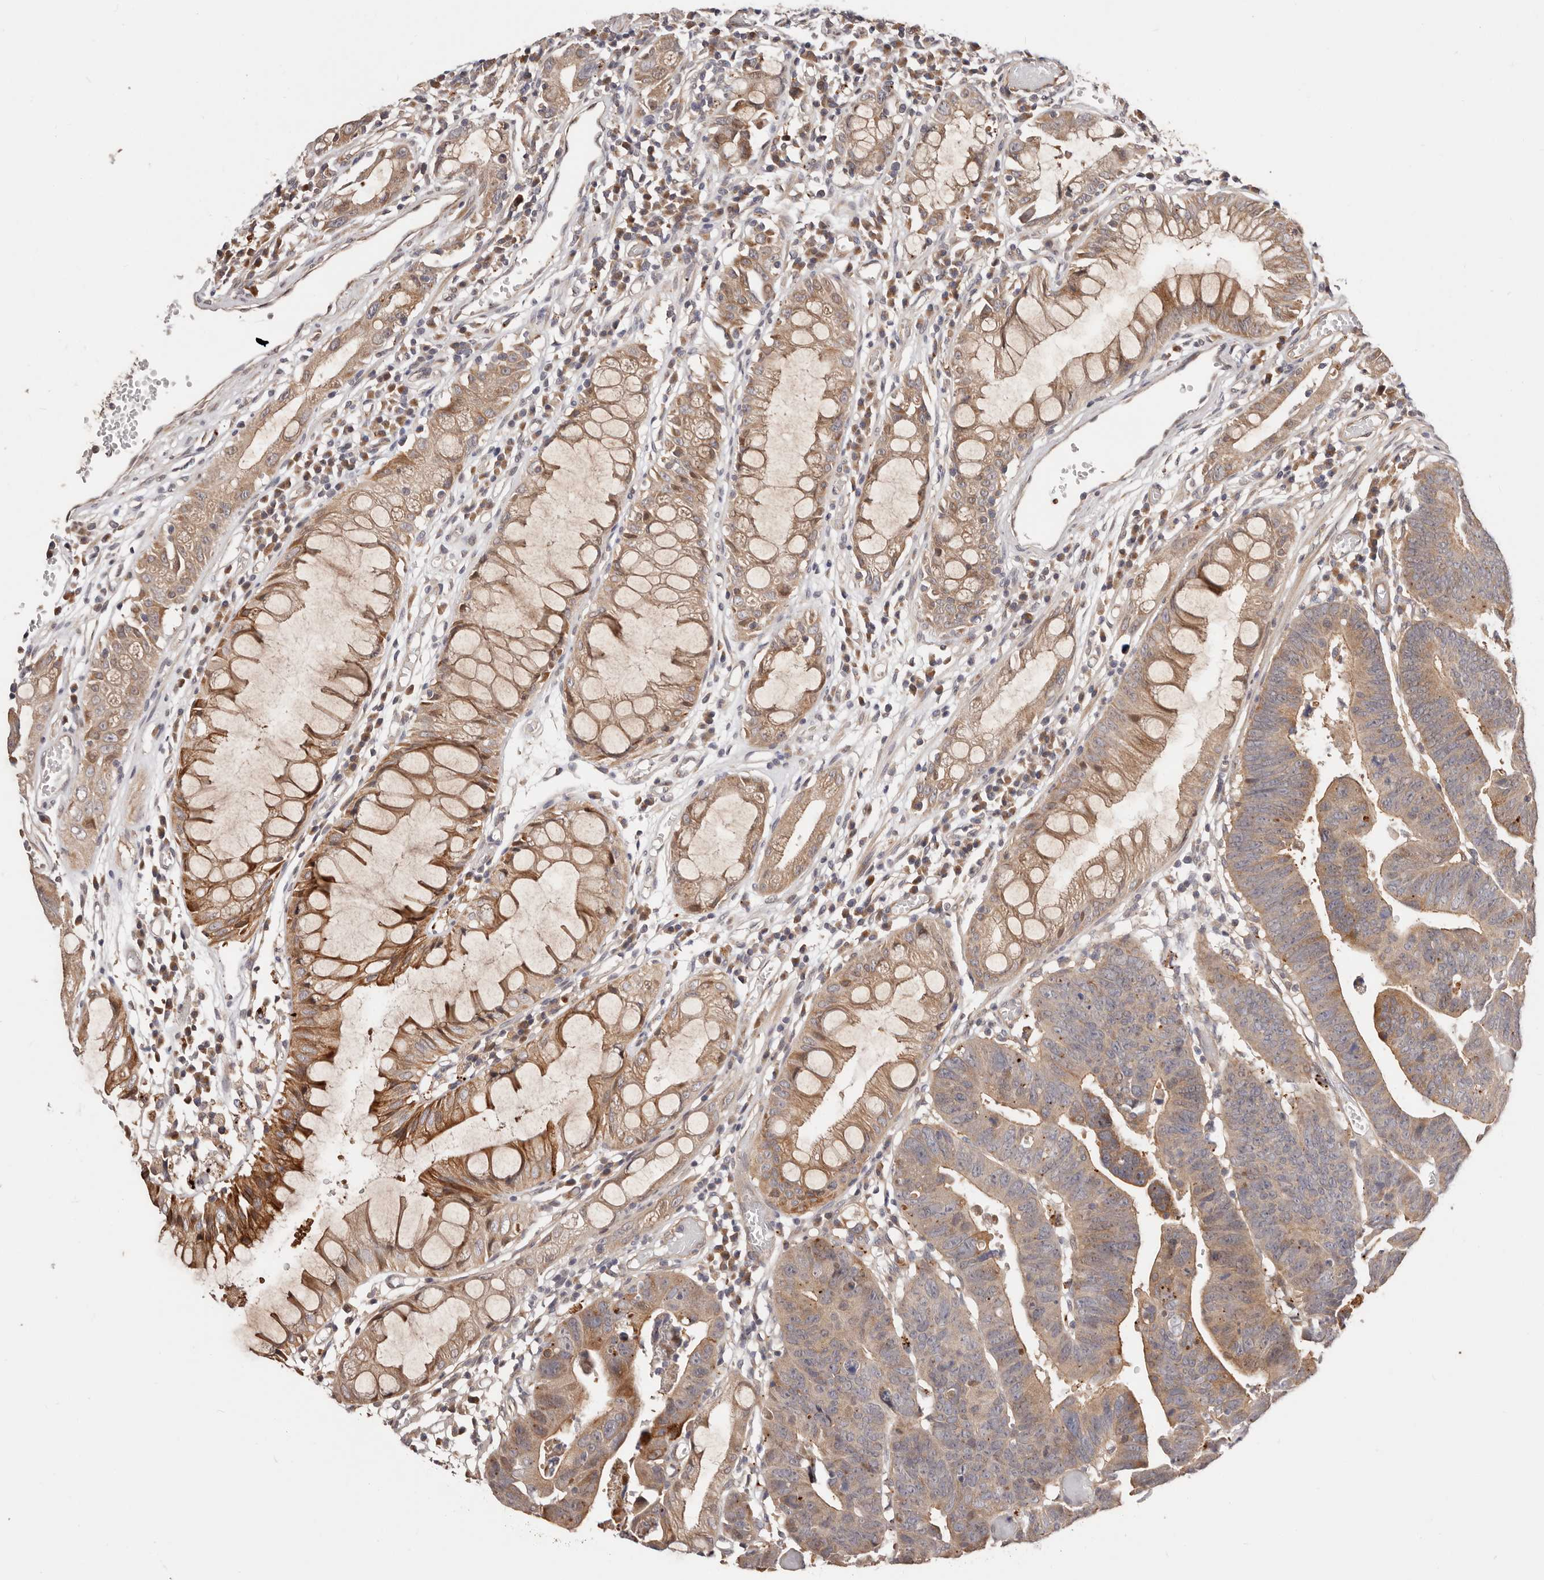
{"staining": {"intensity": "moderate", "quantity": ">75%", "location": "cytoplasmic/membranous"}, "tissue": "colorectal cancer", "cell_type": "Tumor cells", "image_type": "cancer", "snomed": [{"axis": "morphology", "description": "Adenocarcinoma, NOS"}, {"axis": "topography", "description": "Rectum"}], "caption": "A micrograph showing moderate cytoplasmic/membranous positivity in approximately >75% of tumor cells in colorectal cancer, as visualized by brown immunohistochemical staining.", "gene": "USP33", "patient": {"sex": "female", "age": 65}}